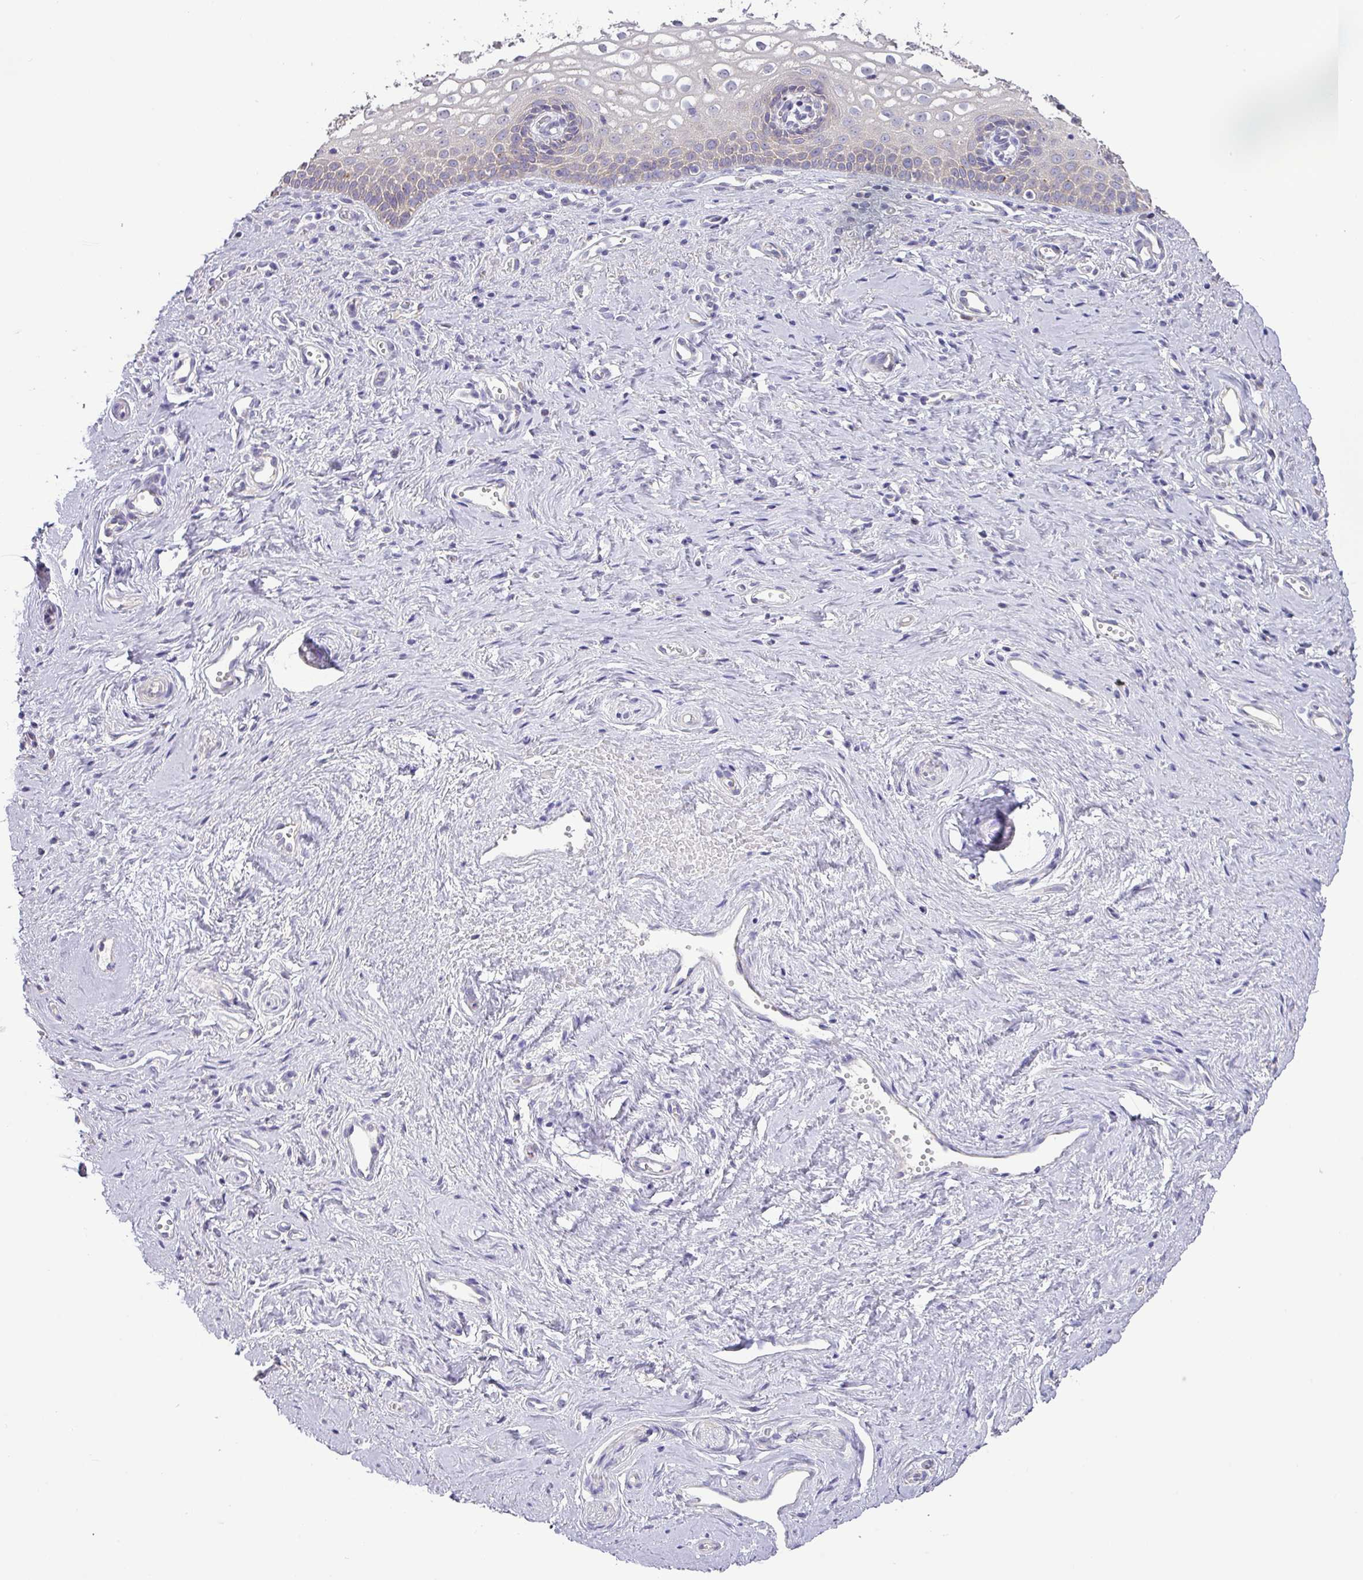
{"staining": {"intensity": "negative", "quantity": "none", "location": "none"}, "tissue": "vagina", "cell_type": "Squamous epithelial cells", "image_type": "normal", "snomed": [{"axis": "morphology", "description": "Normal tissue, NOS"}, {"axis": "topography", "description": "Vagina"}], "caption": "High power microscopy histopathology image of an IHC image of unremarkable vagina, revealing no significant positivity in squamous epithelial cells.", "gene": "GALNT12", "patient": {"sex": "female", "age": 59}}